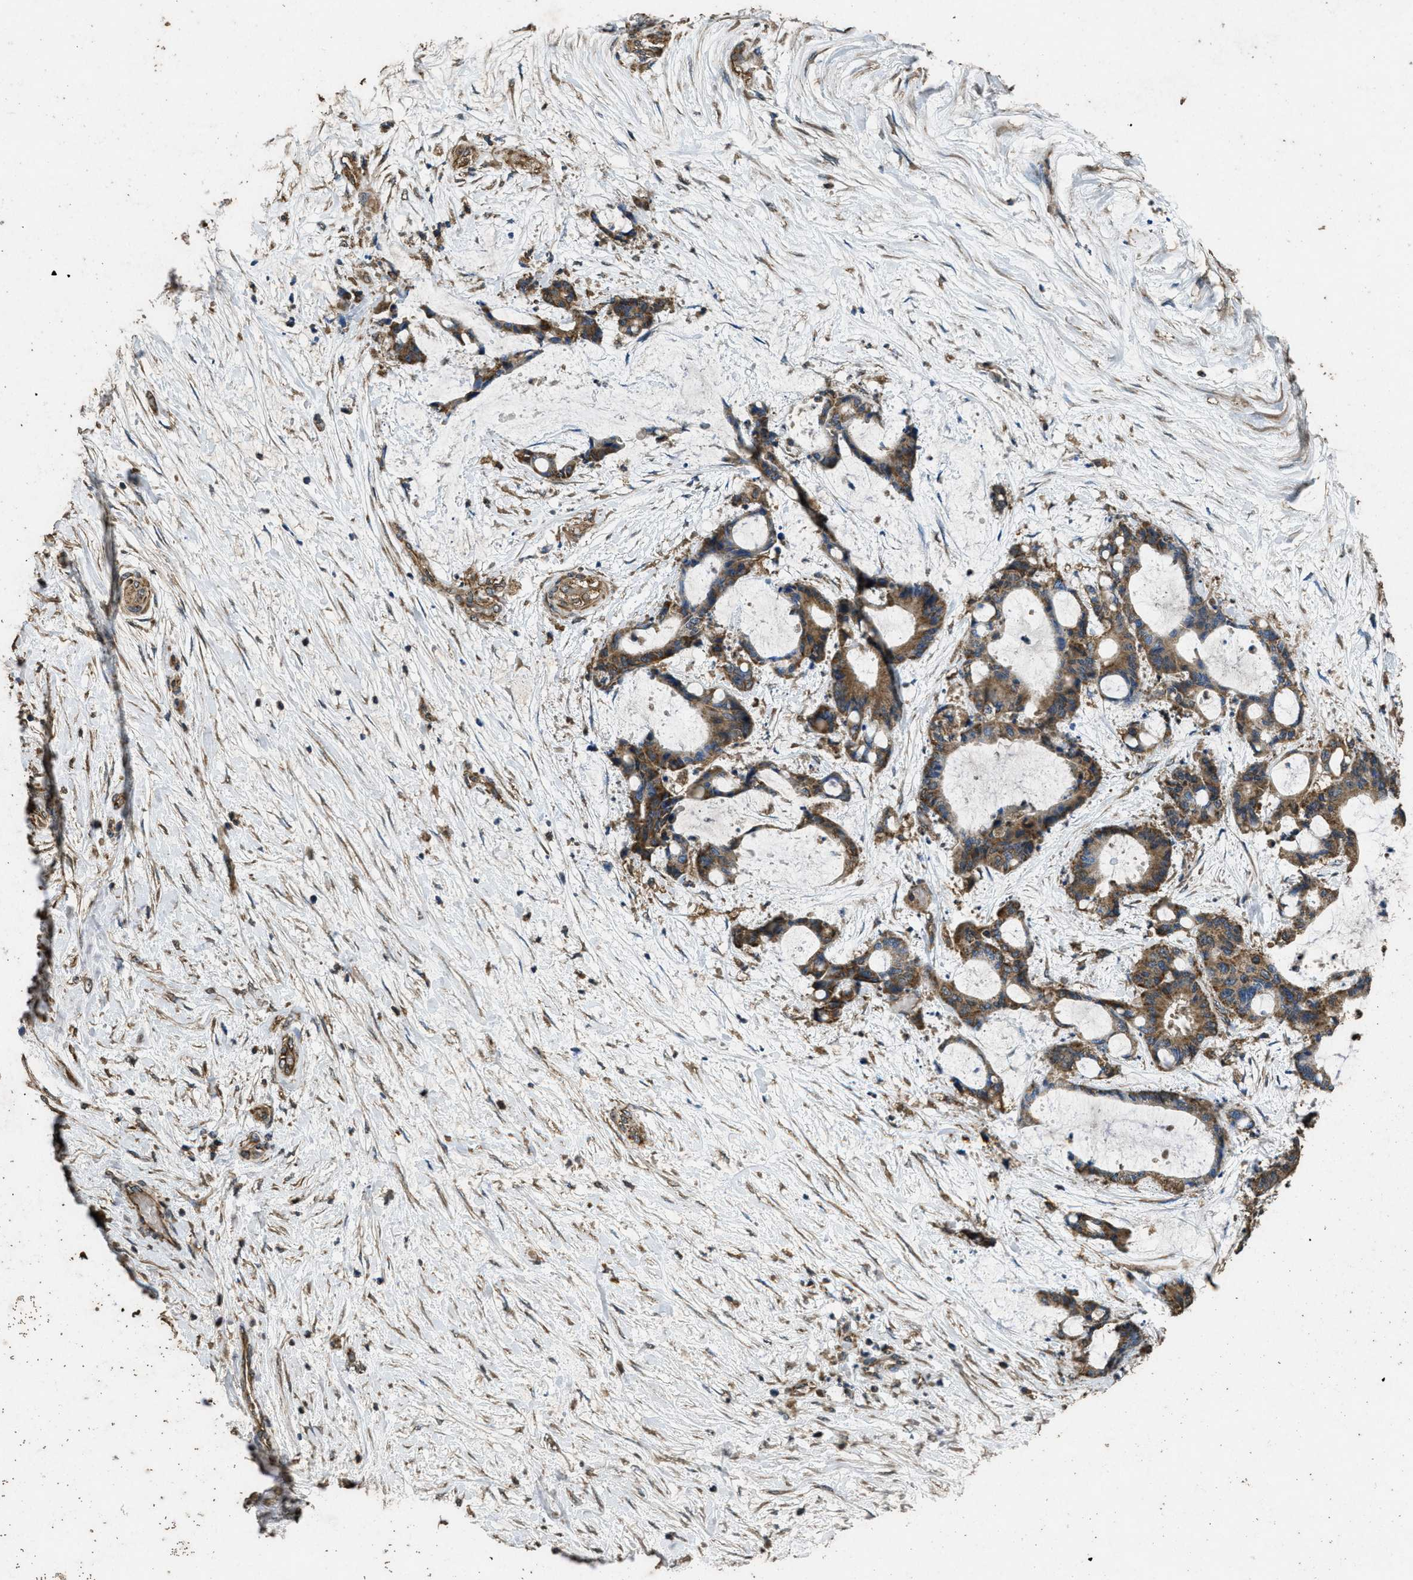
{"staining": {"intensity": "strong", "quantity": ">75%", "location": "cytoplasmic/membranous"}, "tissue": "liver cancer", "cell_type": "Tumor cells", "image_type": "cancer", "snomed": [{"axis": "morphology", "description": "Cholangiocarcinoma"}, {"axis": "topography", "description": "Liver"}], "caption": "Protein expression analysis of liver cancer (cholangiocarcinoma) reveals strong cytoplasmic/membranous positivity in approximately >75% of tumor cells.", "gene": "CYRIA", "patient": {"sex": "female", "age": 73}}